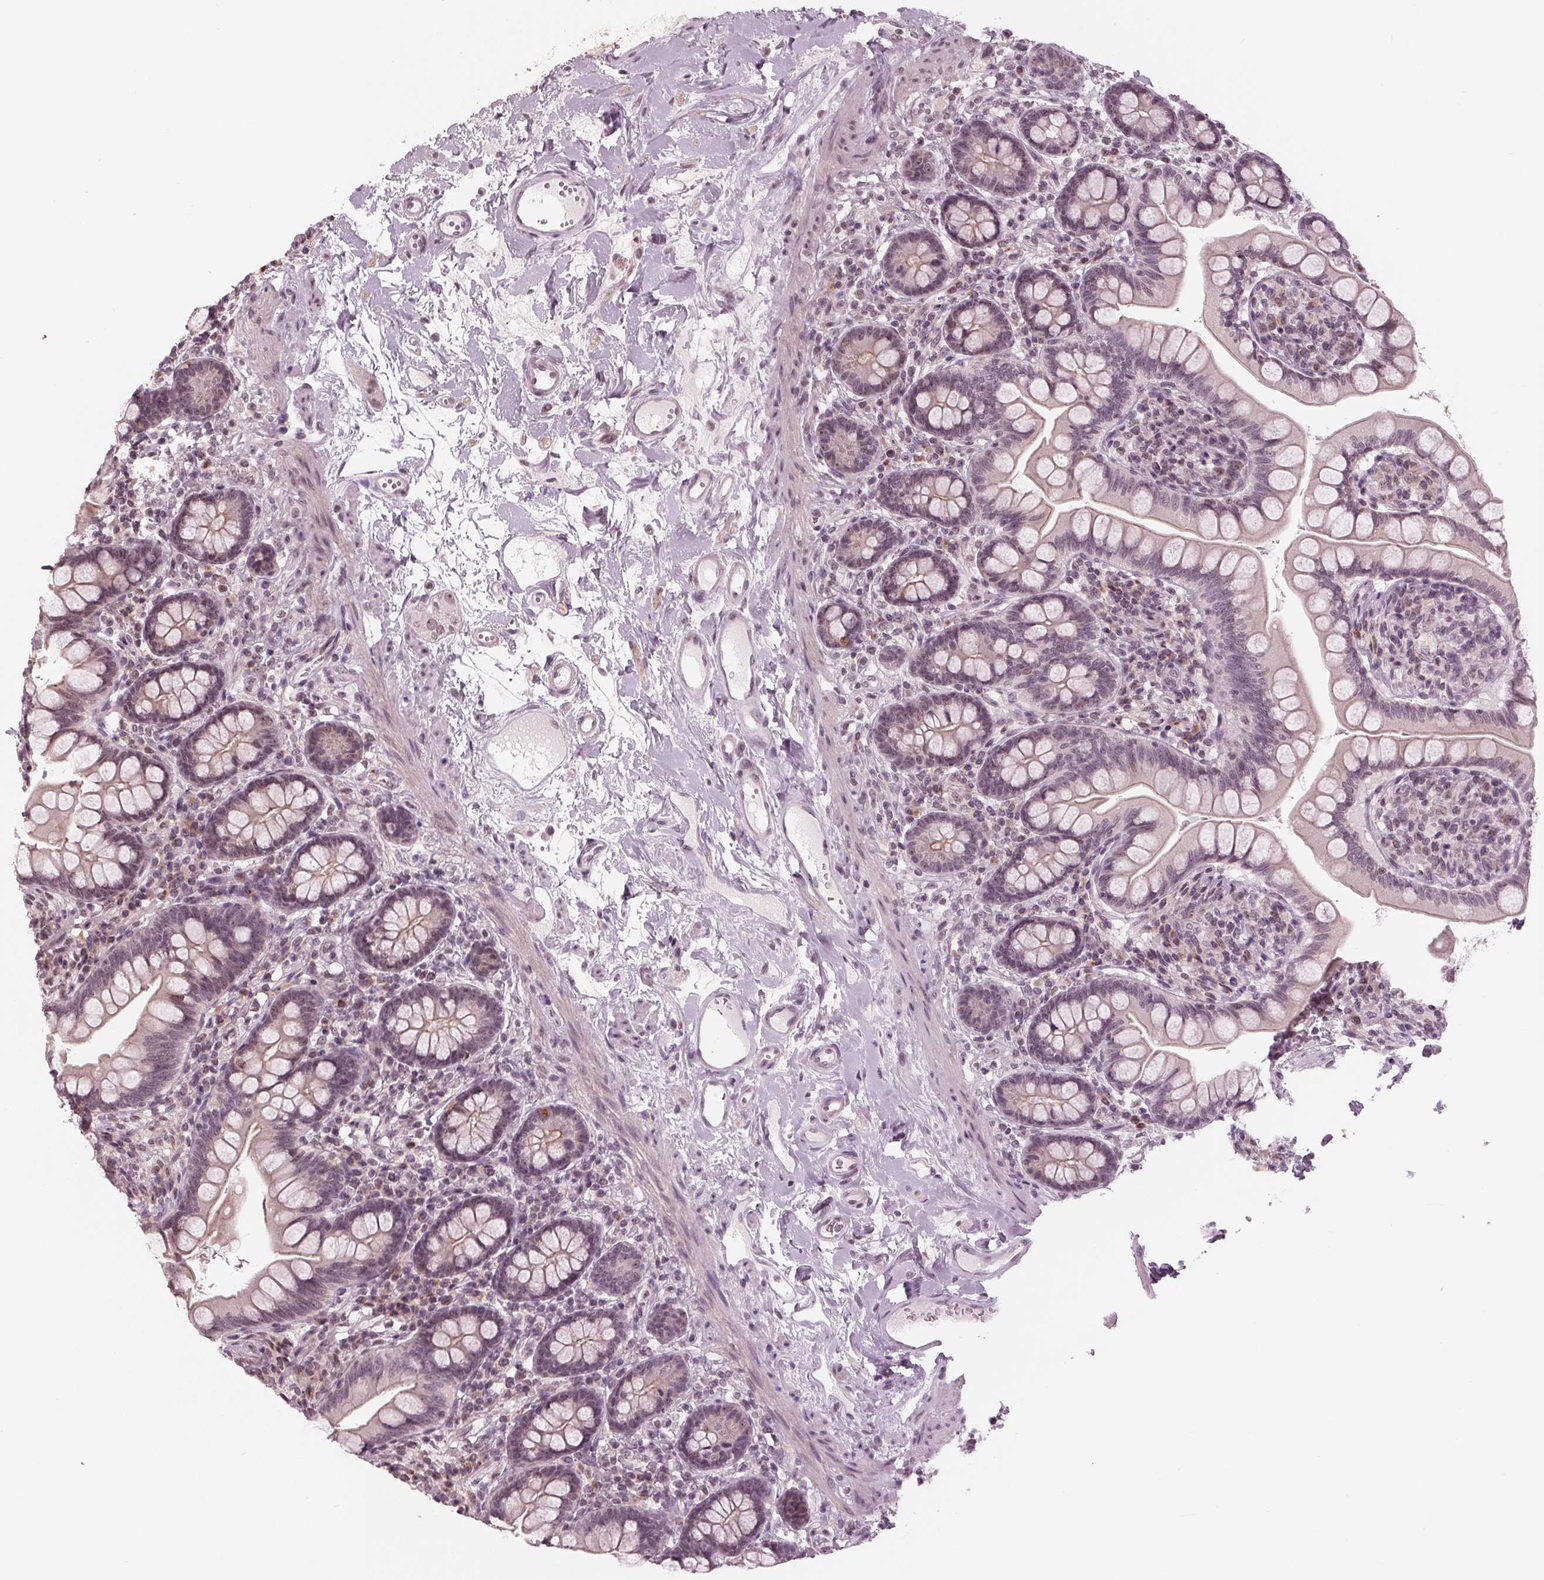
{"staining": {"intensity": "moderate", "quantity": "<25%", "location": "cytoplasmic/membranous"}, "tissue": "small intestine", "cell_type": "Glandular cells", "image_type": "normal", "snomed": [{"axis": "morphology", "description": "Normal tissue, NOS"}, {"axis": "topography", "description": "Small intestine"}], "caption": "This is a histology image of immunohistochemistry staining of normal small intestine, which shows moderate staining in the cytoplasmic/membranous of glandular cells.", "gene": "SLX4", "patient": {"sex": "female", "age": 56}}